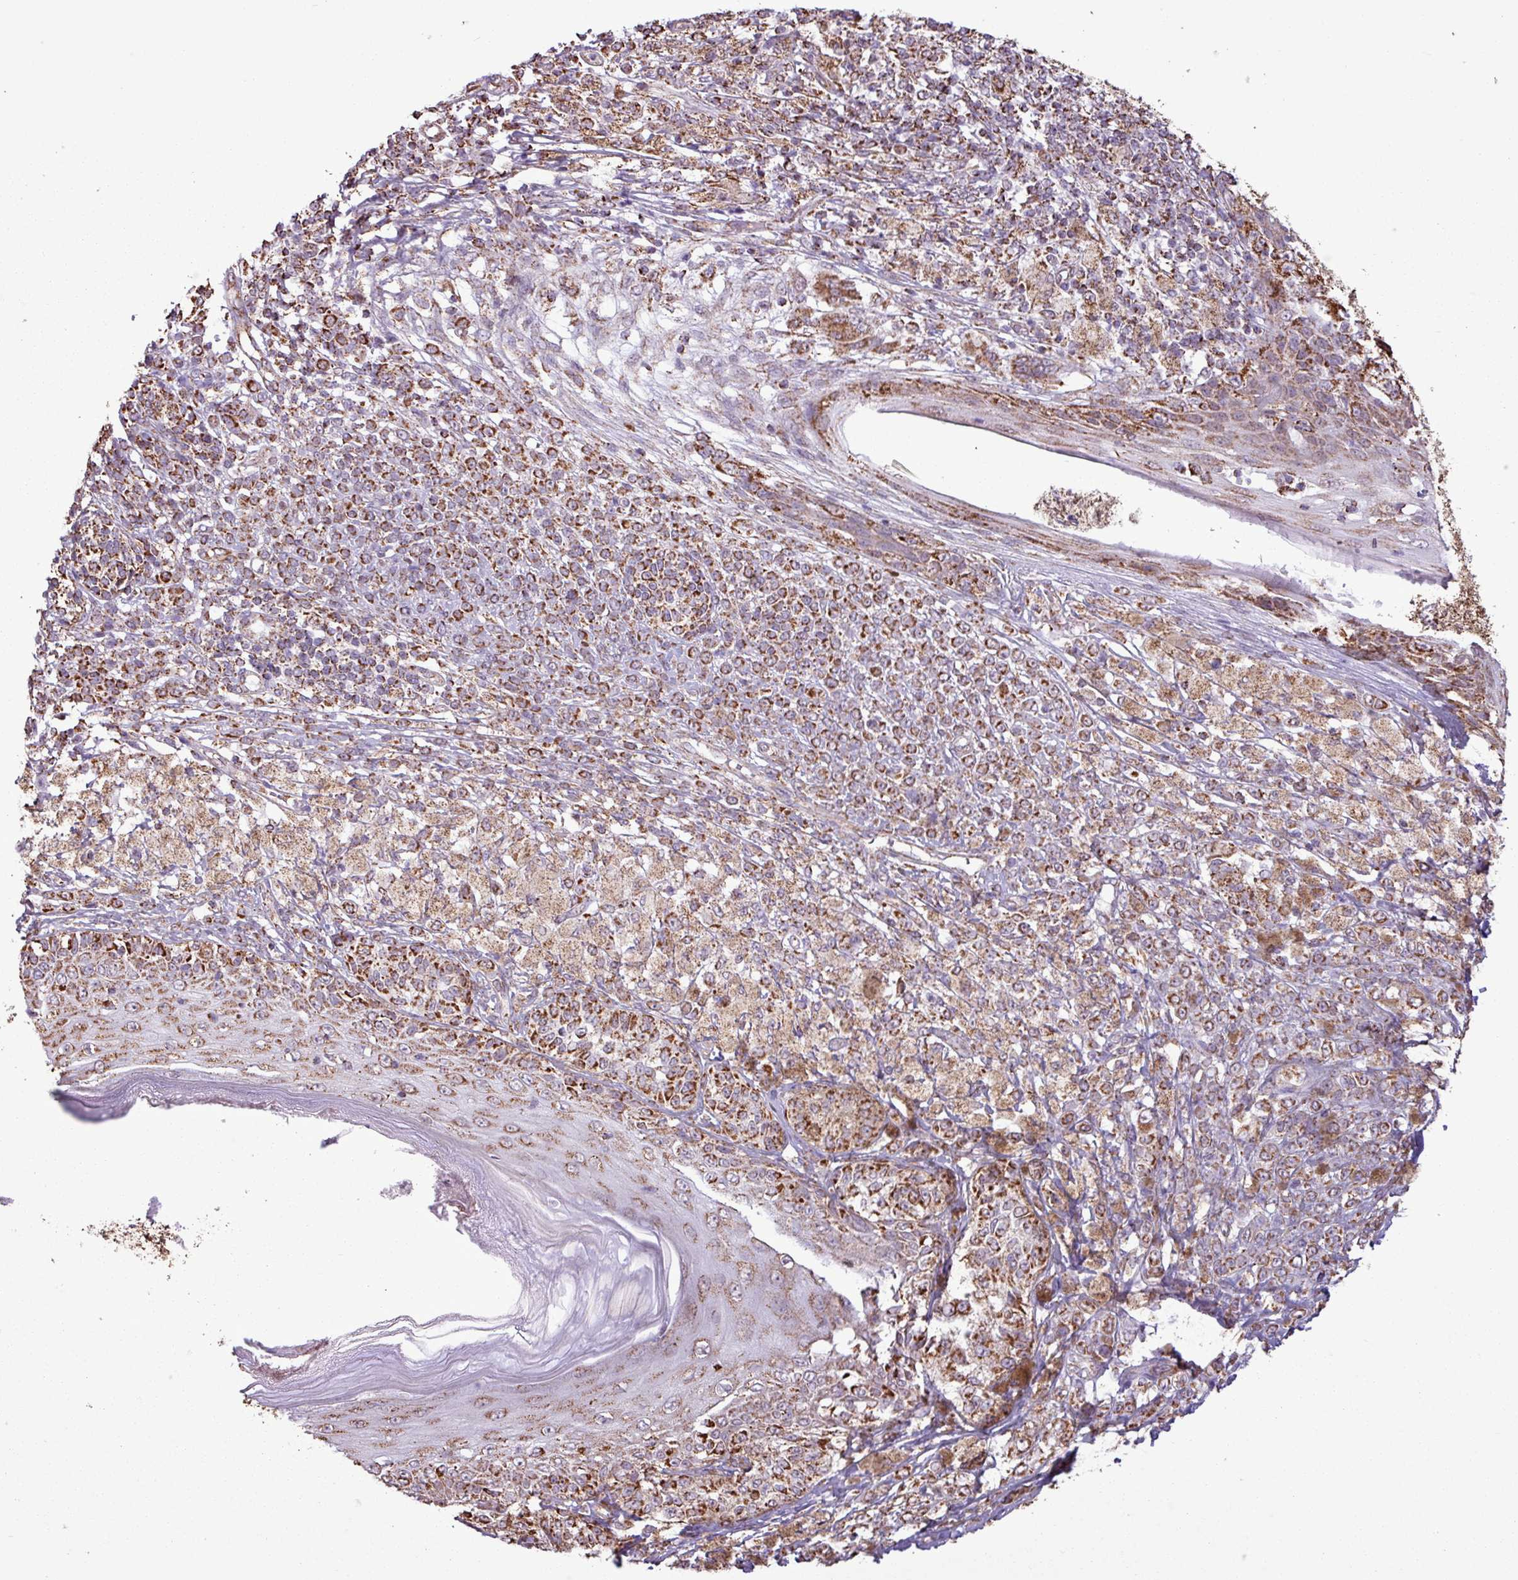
{"staining": {"intensity": "strong", "quantity": ">75%", "location": "cytoplasmic/membranous"}, "tissue": "melanoma", "cell_type": "Tumor cells", "image_type": "cancer", "snomed": [{"axis": "morphology", "description": "Malignant melanoma, NOS"}, {"axis": "topography", "description": "Skin"}], "caption": "Human melanoma stained for a protein (brown) displays strong cytoplasmic/membranous positive staining in approximately >75% of tumor cells.", "gene": "ALG8", "patient": {"sex": "male", "age": 42}}